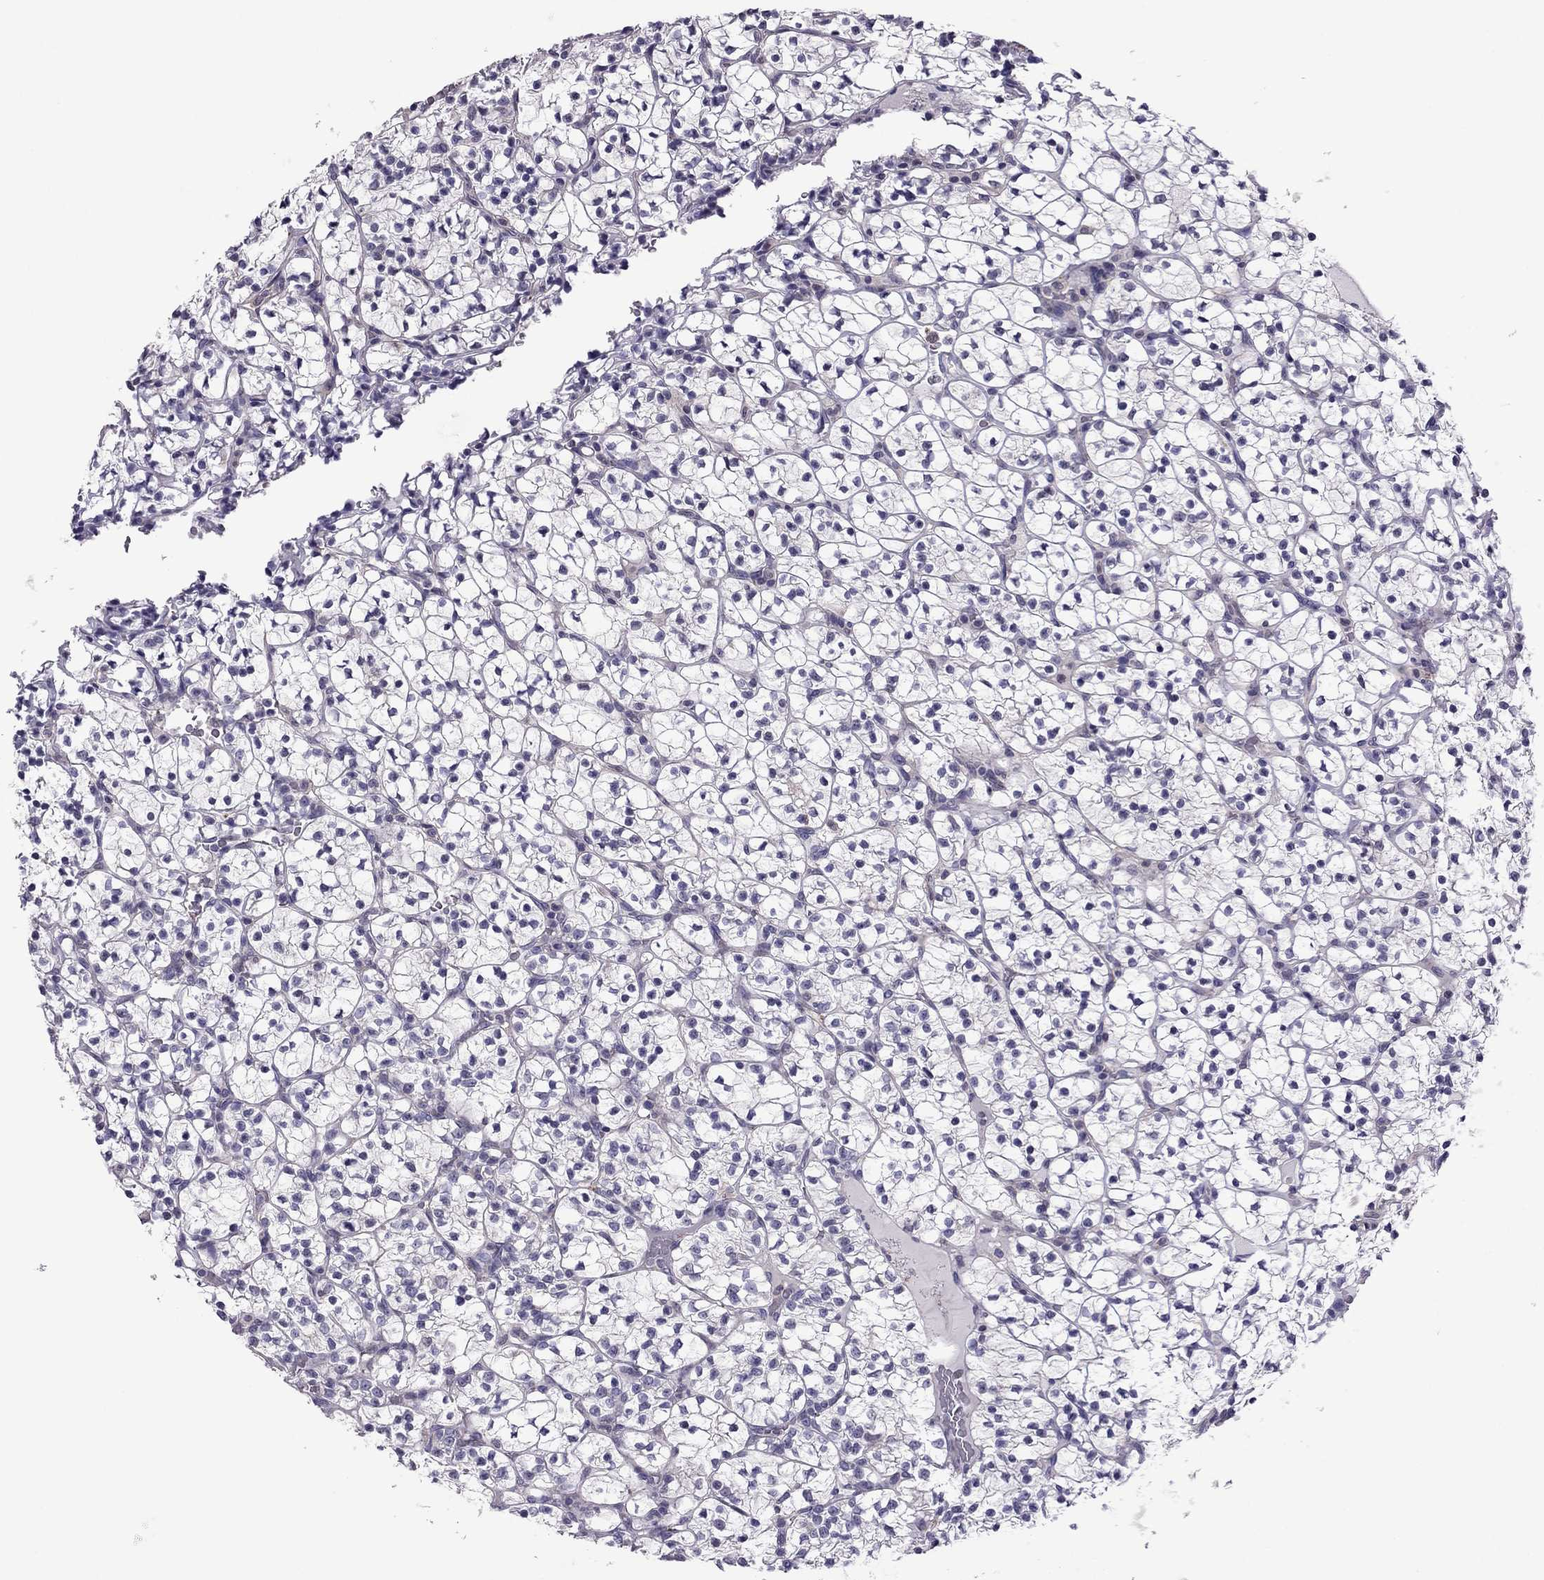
{"staining": {"intensity": "negative", "quantity": "none", "location": "none"}, "tissue": "renal cancer", "cell_type": "Tumor cells", "image_type": "cancer", "snomed": [{"axis": "morphology", "description": "Adenocarcinoma, NOS"}, {"axis": "topography", "description": "Kidney"}], "caption": "Histopathology image shows no significant protein expression in tumor cells of renal cancer (adenocarcinoma).", "gene": "SLC16A8", "patient": {"sex": "female", "age": 89}}